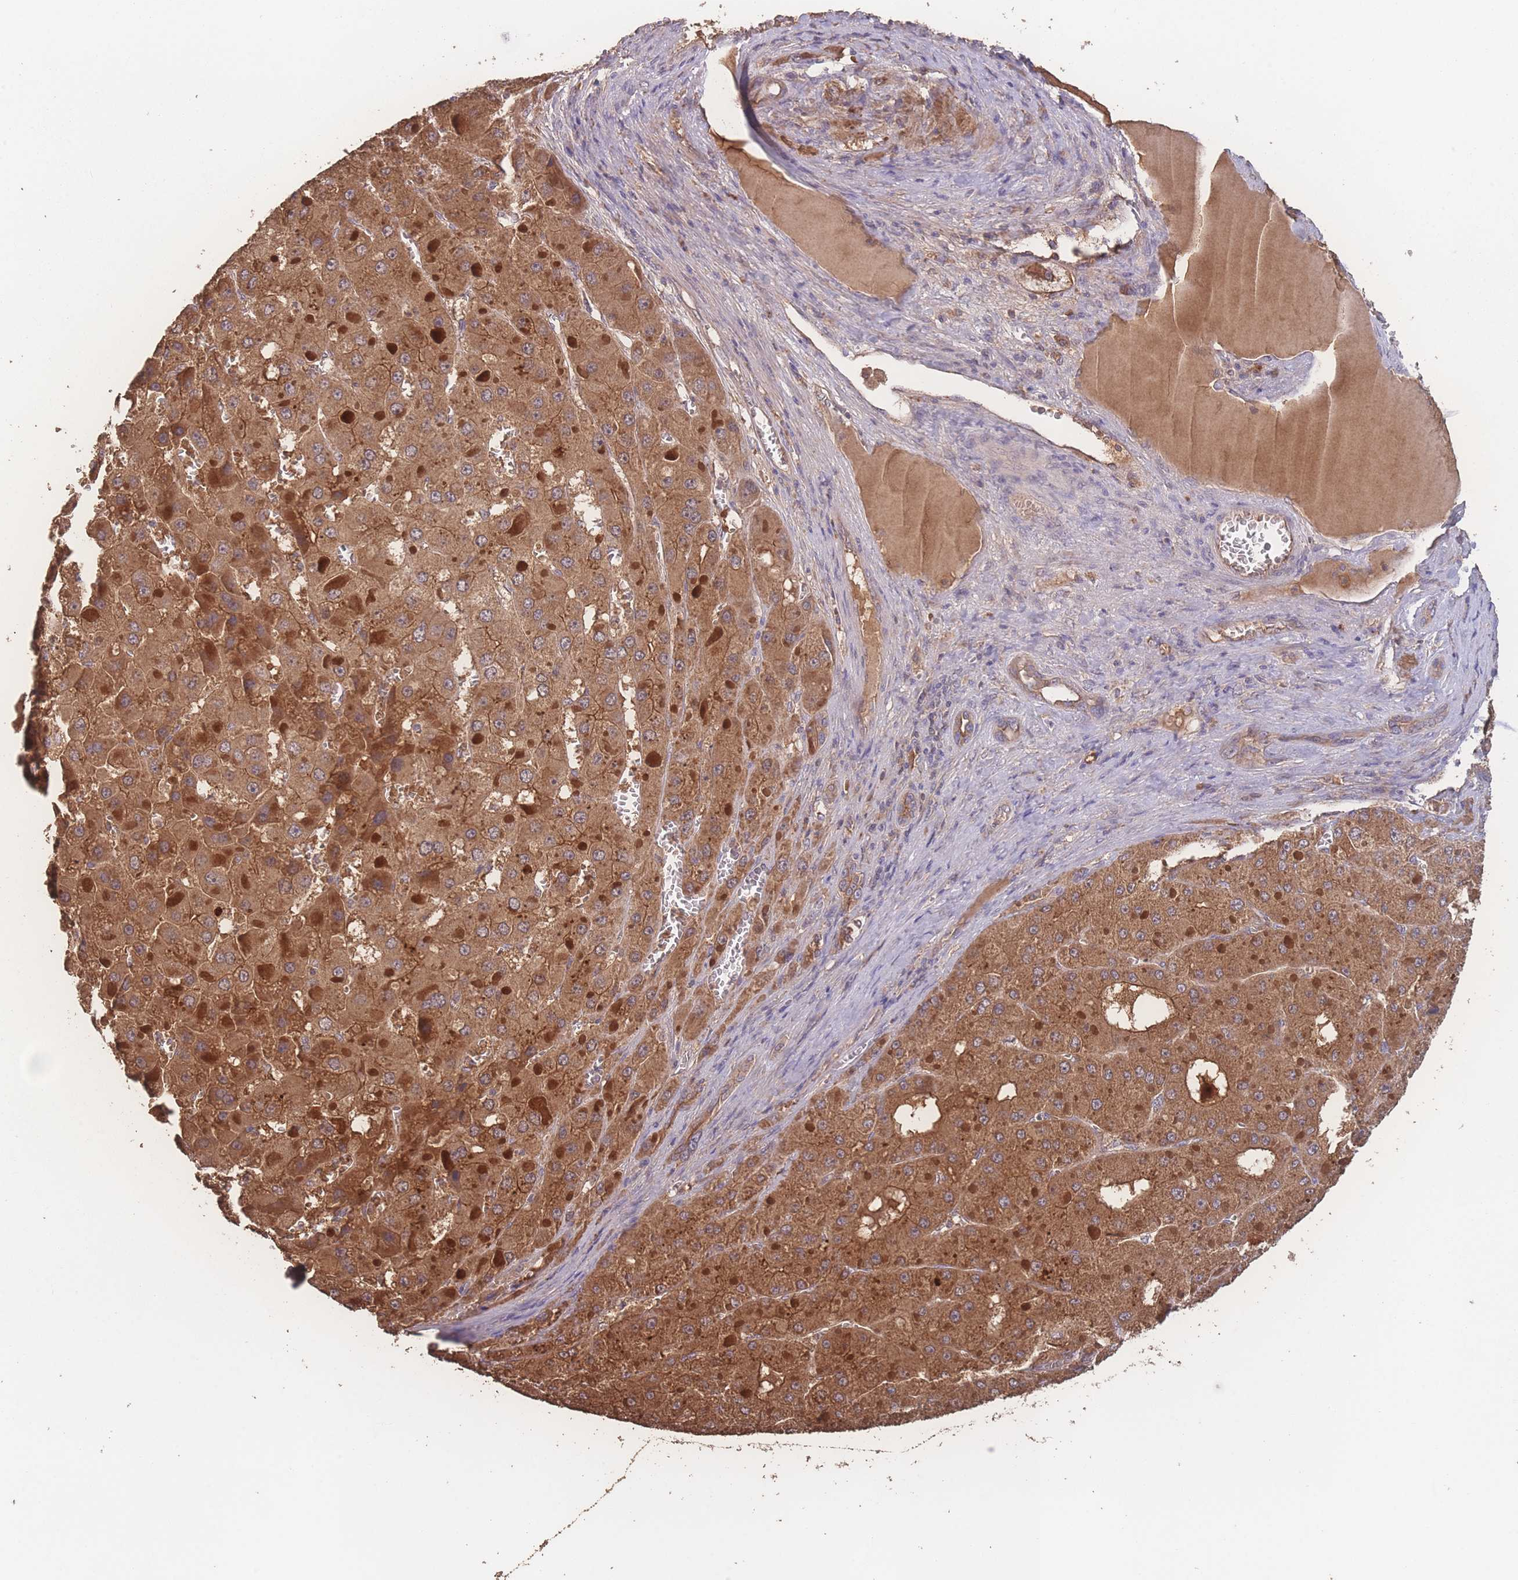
{"staining": {"intensity": "moderate", "quantity": ">75%", "location": "cytoplasmic/membranous"}, "tissue": "liver cancer", "cell_type": "Tumor cells", "image_type": "cancer", "snomed": [{"axis": "morphology", "description": "Carcinoma, Hepatocellular, NOS"}, {"axis": "topography", "description": "Liver"}], "caption": "Approximately >75% of tumor cells in human liver cancer (hepatocellular carcinoma) reveal moderate cytoplasmic/membranous protein staining as visualized by brown immunohistochemical staining.", "gene": "ATXN10", "patient": {"sex": "female", "age": 73}}